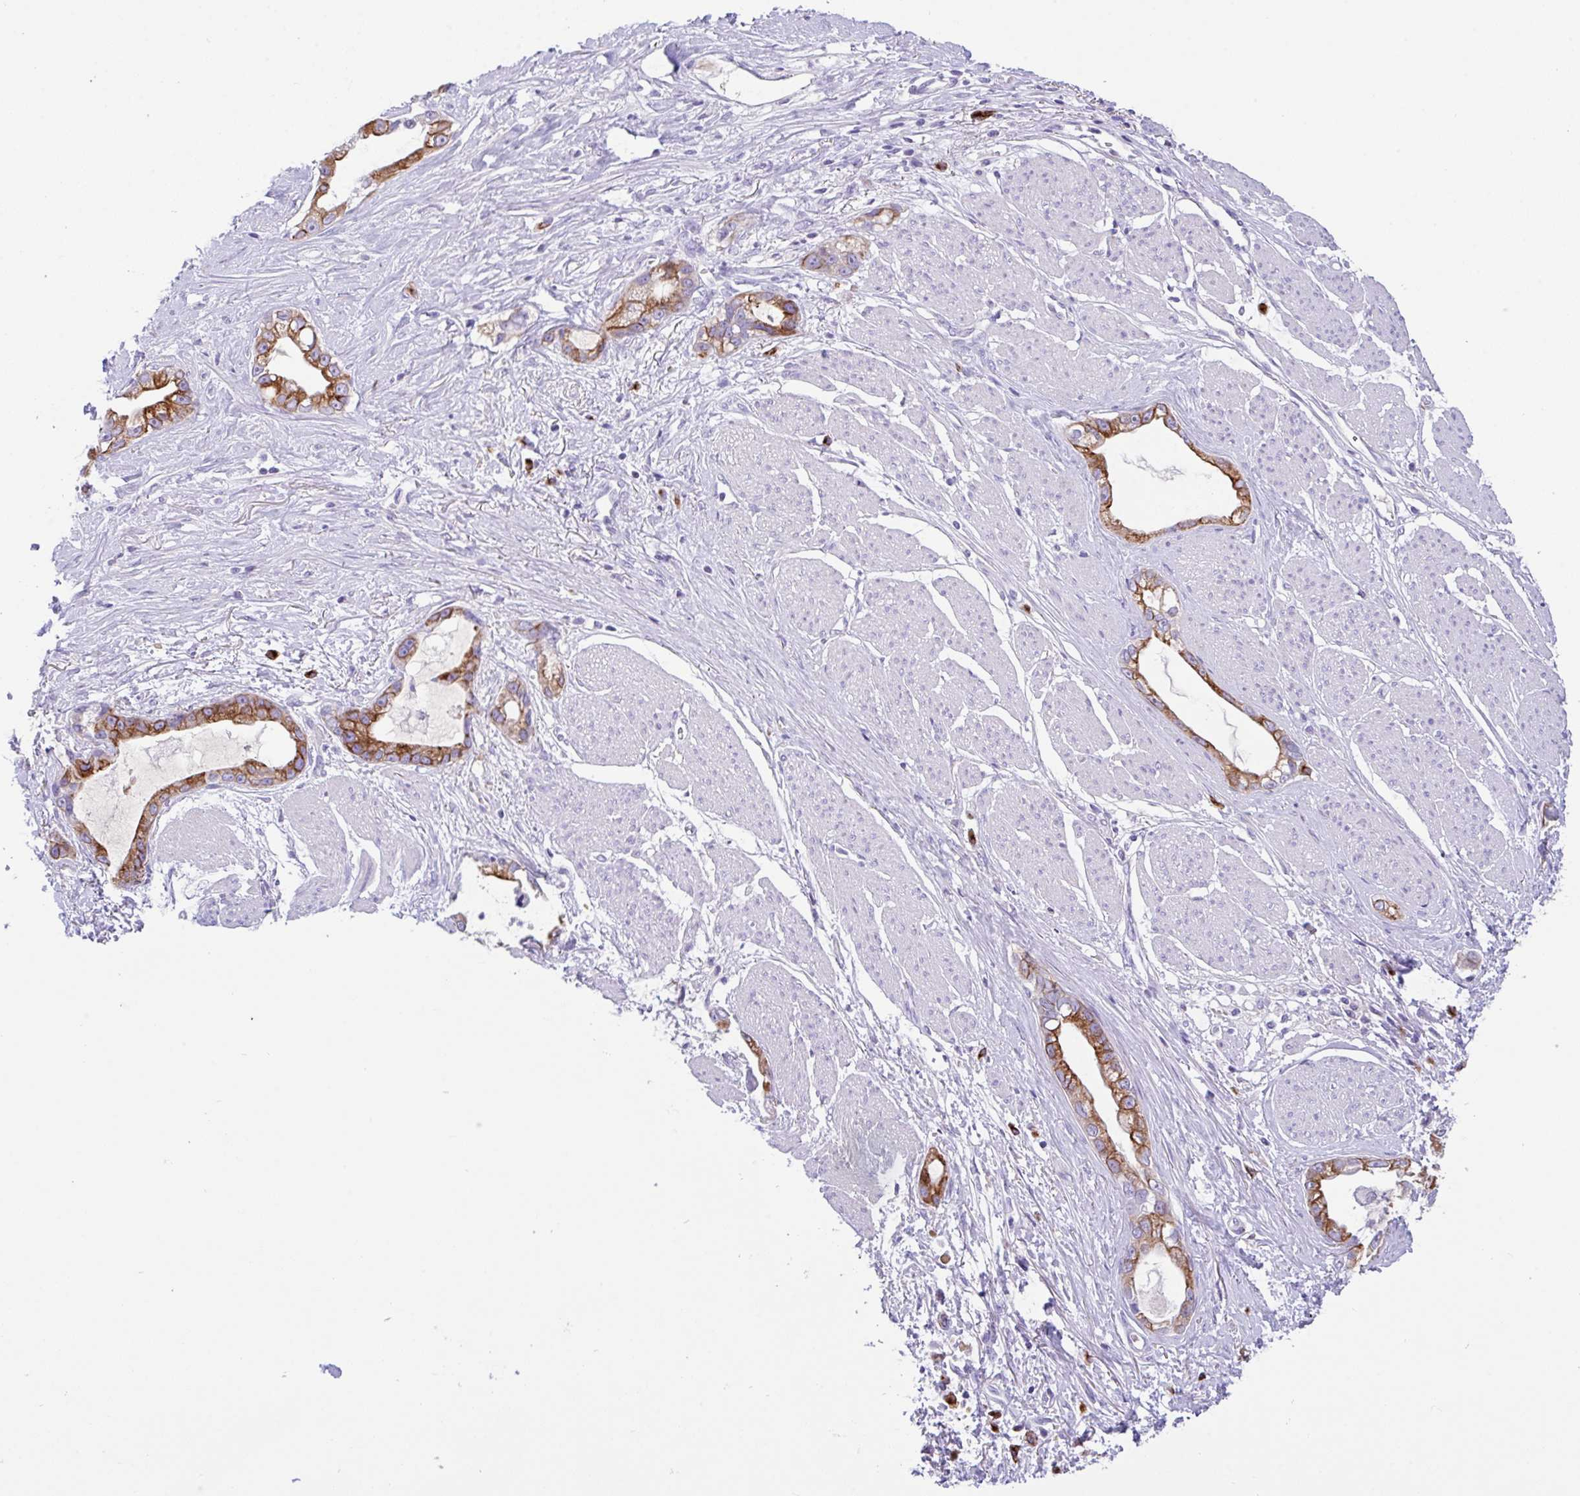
{"staining": {"intensity": "moderate", "quantity": ">75%", "location": "cytoplasmic/membranous"}, "tissue": "stomach cancer", "cell_type": "Tumor cells", "image_type": "cancer", "snomed": [{"axis": "morphology", "description": "Adenocarcinoma, NOS"}, {"axis": "topography", "description": "Stomach"}], "caption": "Immunohistochemical staining of human stomach adenocarcinoma exhibits medium levels of moderate cytoplasmic/membranous staining in approximately >75% of tumor cells.", "gene": "FBXL20", "patient": {"sex": "male", "age": 55}}